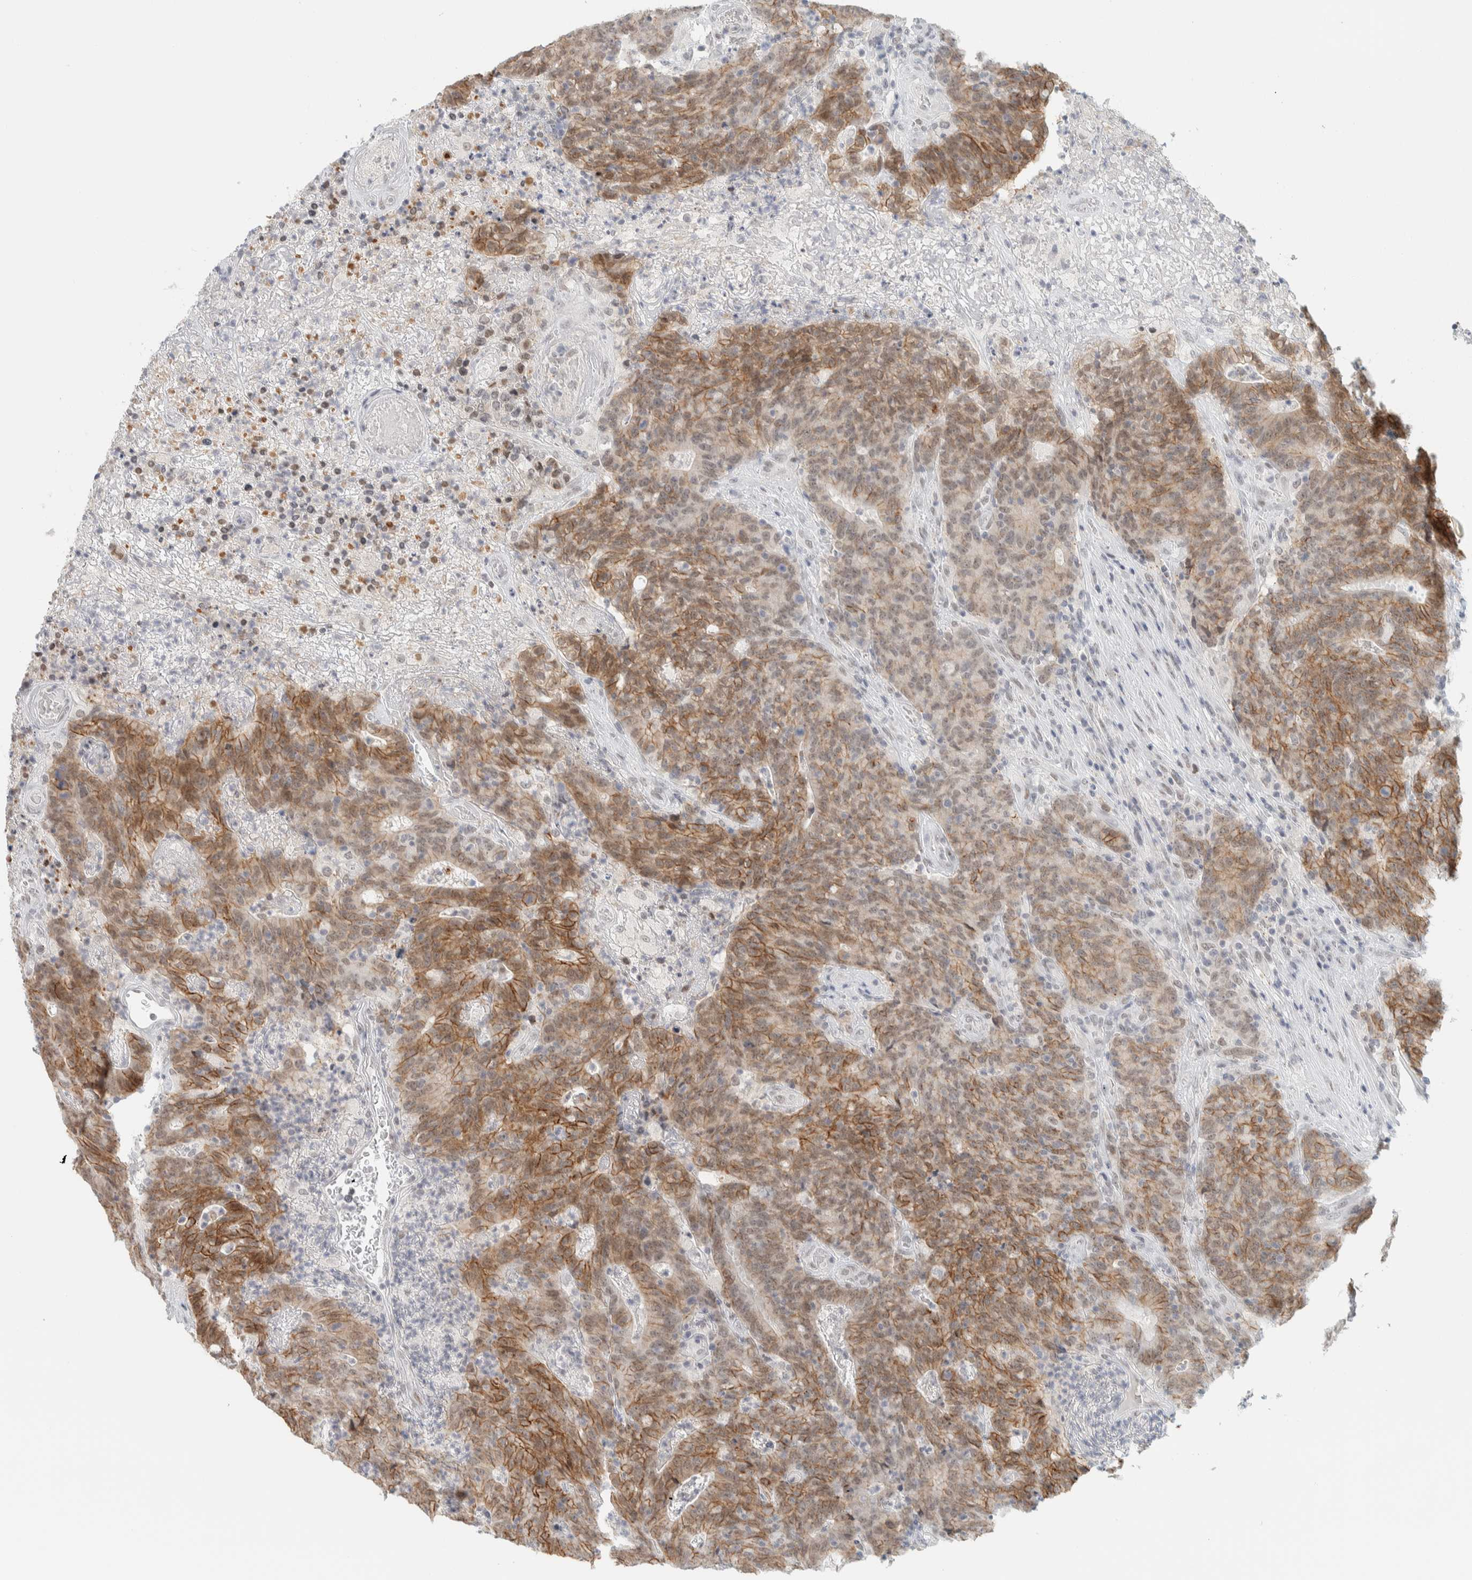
{"staining": {"intensity": "moderate", "quantity": ">75%", "location": "cytoplasmic/membranous"}, "tissue": "colorectal cancer", "cell_type": "Tumor cells", "image_type": "cancer", "snomed": [{"axis": "morphology", "description": "Normal tissue, NOS"}, {"axis": "morphology", "description": "Adenocarcinoma, NOS"}, {"axis": "topography", "description": "Colon"}], "caption": "Protein expression analysis of colorectal cancer (adenocarcinoma) demonstrates moderate cytoplasmic/membranous expression in about >75% of tumor cells.", "gene": "CDH17", "patient": {"sex": "female", "age": 75}}